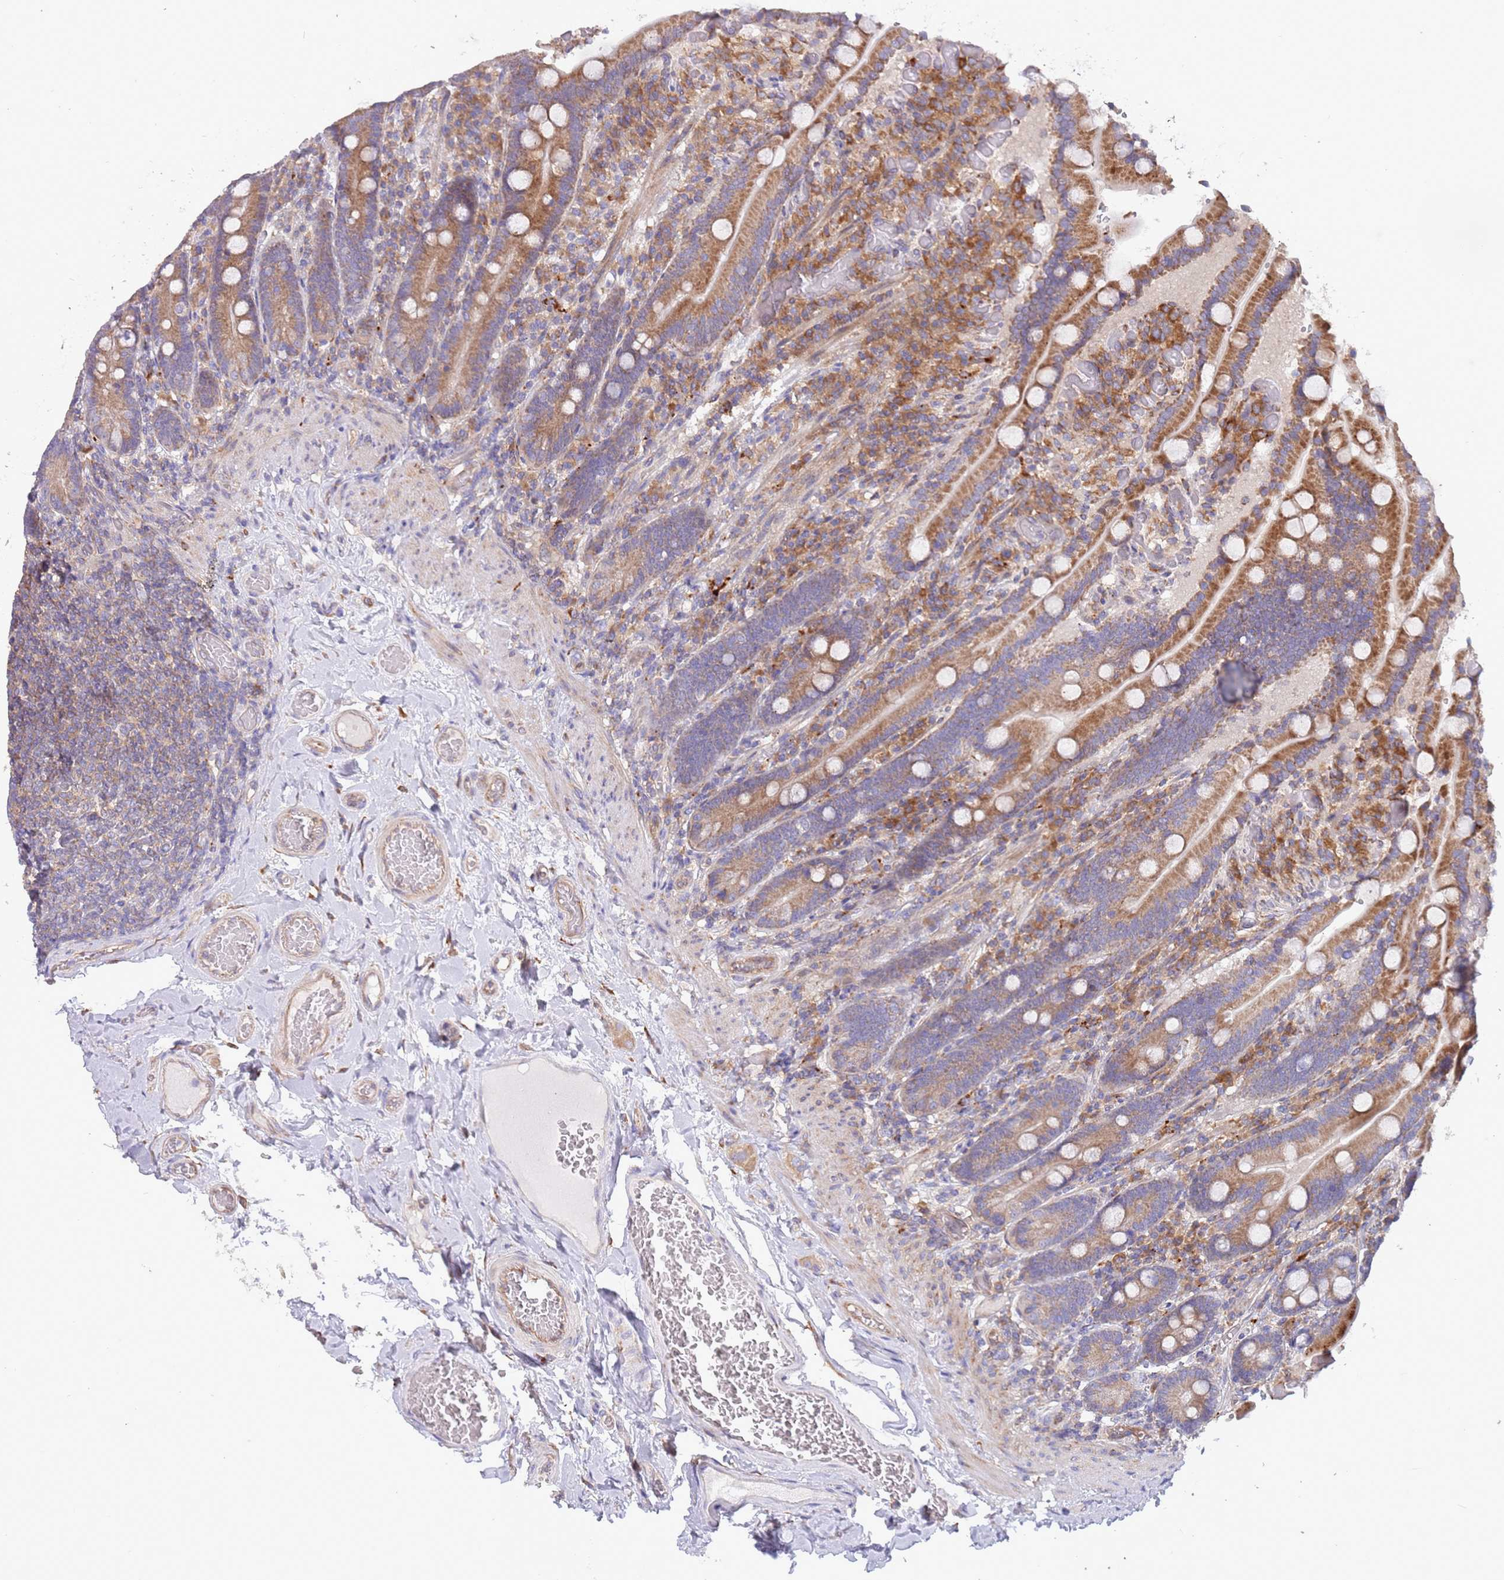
{"staining": {"intensity": "moderate", "quantity": ">75%", "location": "cytoplasmic/membranous"}, "tissue": "duodenum", "cell_type": "Glandular cells", "image_type": "normal", "snomed": [{"axis": "morphology", "description": "Normal tissue, NOS"}, {"axis": "topography", "description": "Duodenum"}], "caption": "Protein staining by immunohistochemistry shows moderate cytoplasmic/membranous staining in approximately >75% of glandular cells in normal duodenum.", "gene": "ARMCX6", "patient": {"sex": "female", "age": 62}}